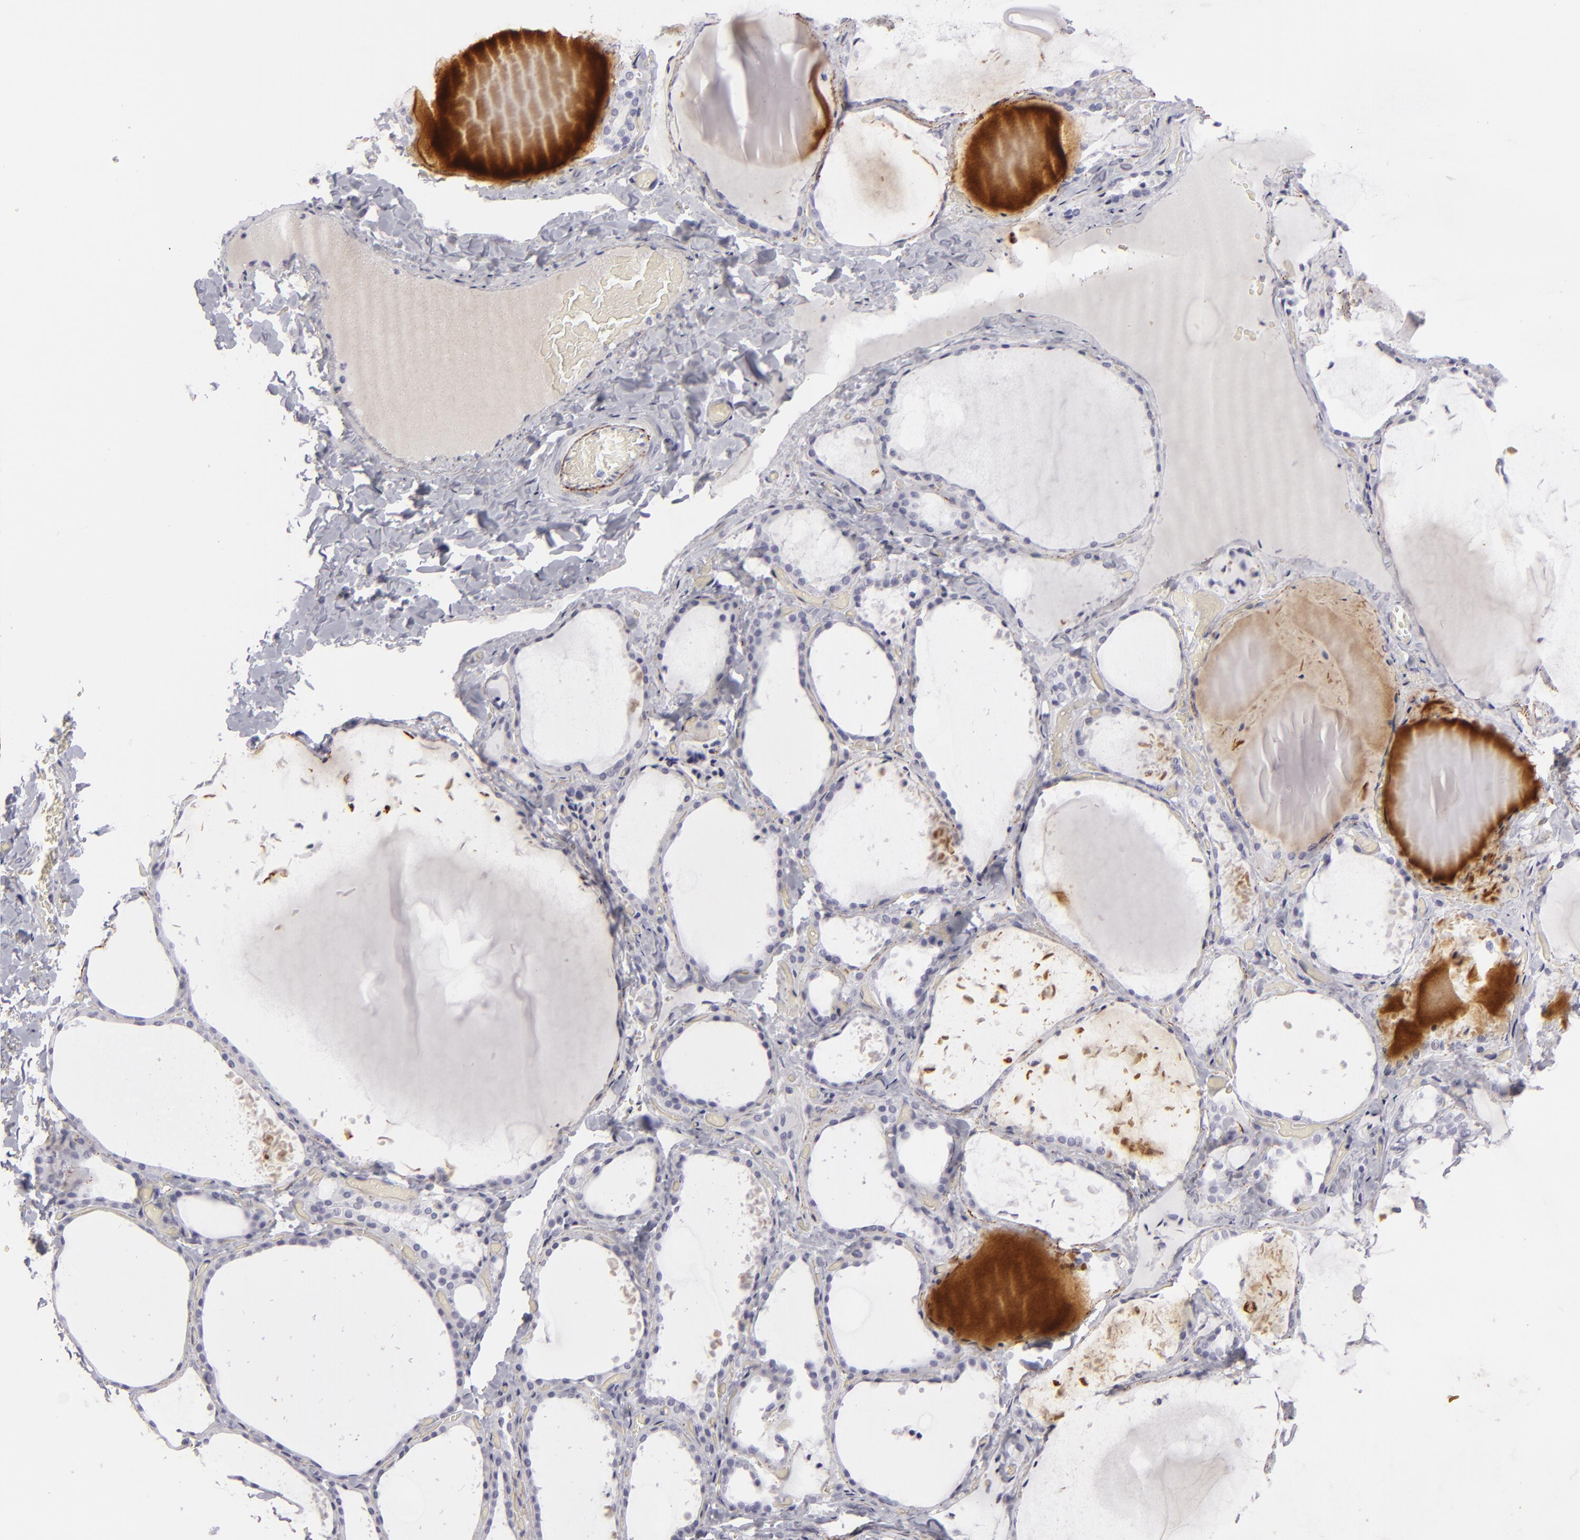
{"staining": {"intensity": "negative", "quantity": "none", "location": "none"}, "tissue": "thyroid gland", "cell_type": "Glandular cells", "image_type": "normal", "snomed": [{"axis": "morphology", "description": "Normal tissue, NOS"}, {"axis": "topography", "description": "Thyroid gland"}], "caption": "Thyroid gland was stained to show a protein in brown. There is no significant positivity in glandular cells. (DAB immunohistochemistry visualized using brightfield microscopy, high magnification).", "gene": "C9", "patient": {"sex": "female", "age": 22}}